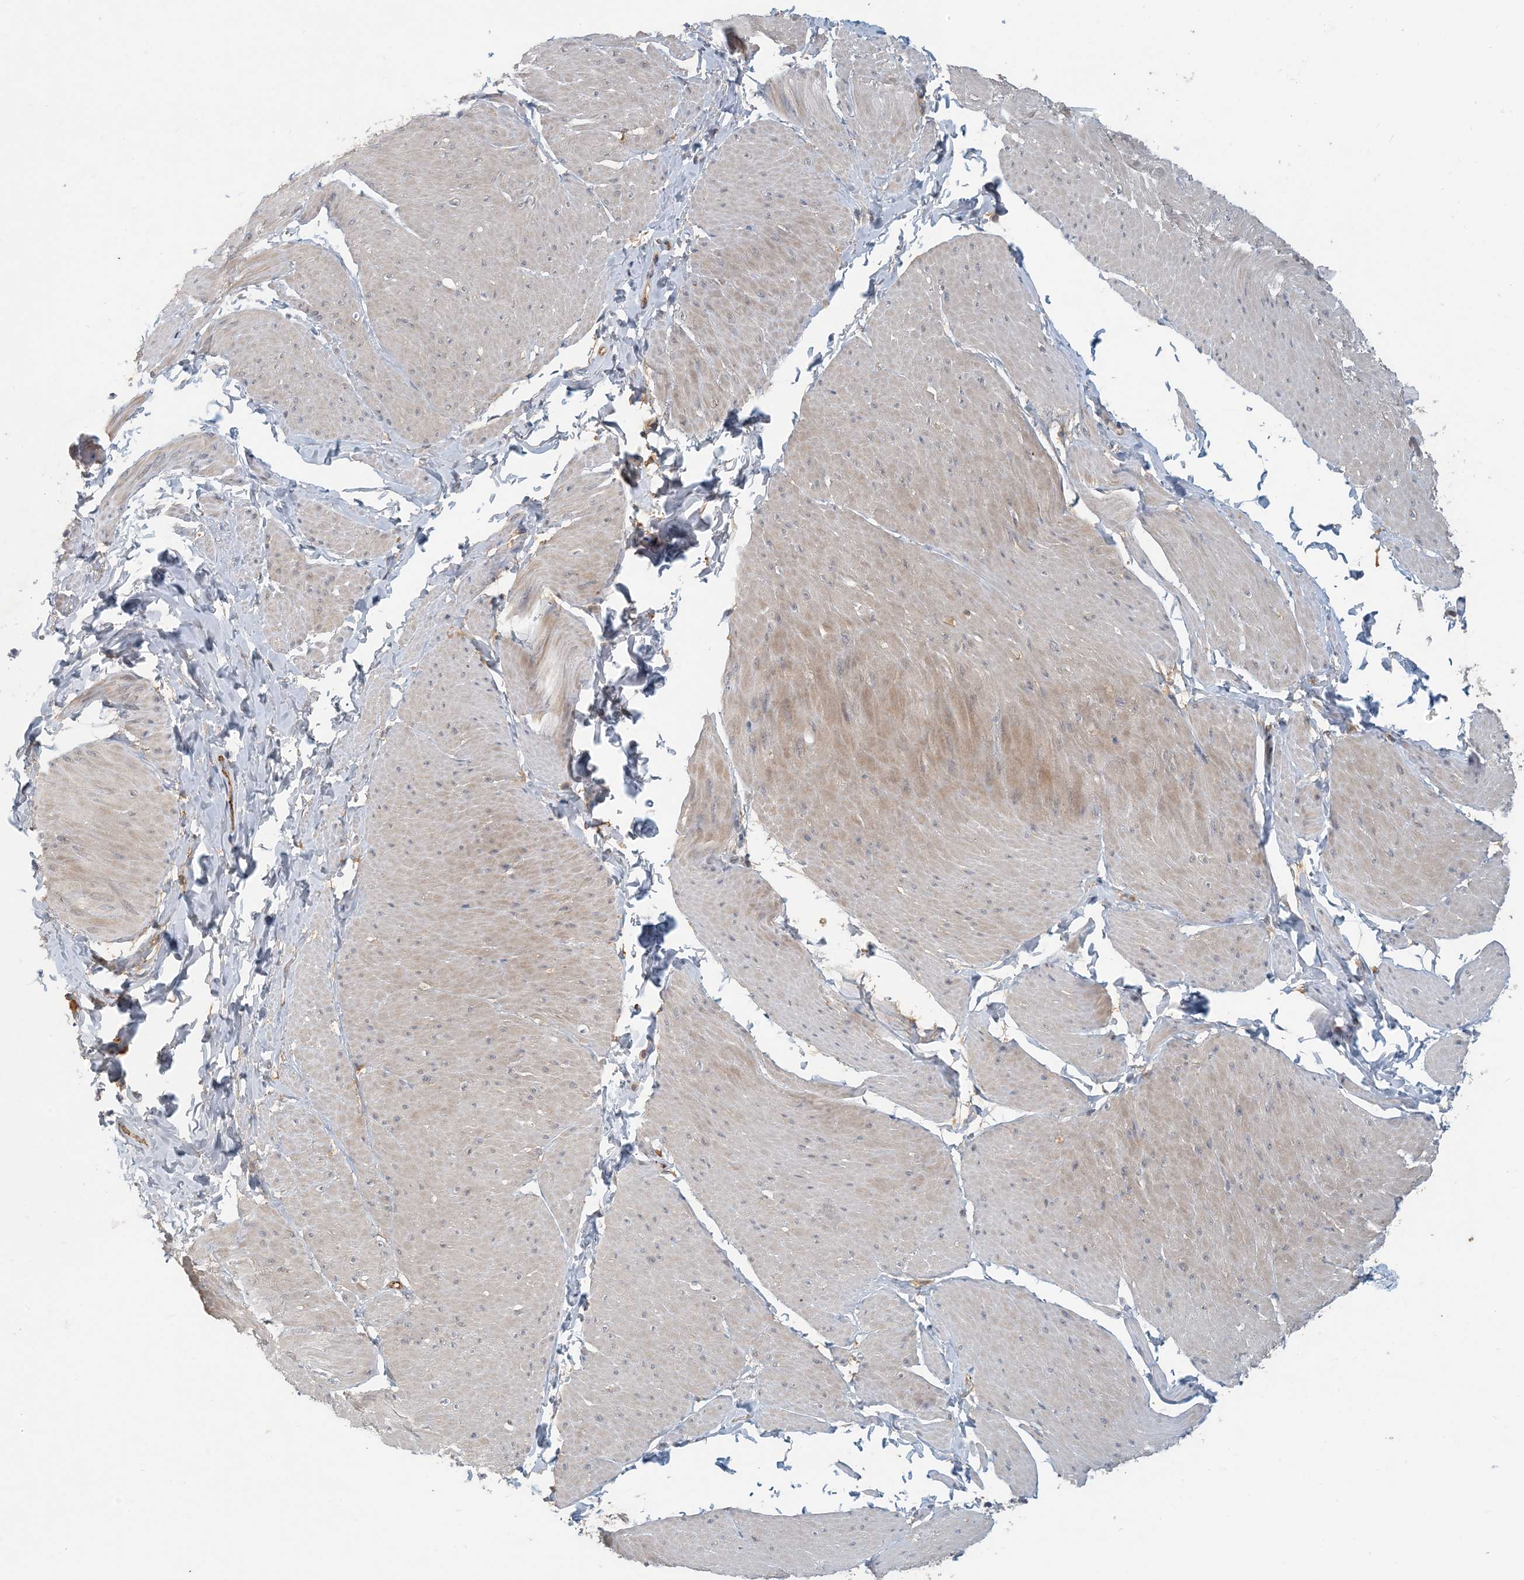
{"staining": {"intensity": "moderate", "quantity": ">75%", "location": "cytoplasmic/membranous"}, "tissue": "smooth muscle", "cell_type": "Smooth muscle cells", "image_type": "normal", "snomed": [{"axis": "morphology", "description": "Urothelial carcinoma, High grade"}, {"axis": "topography", "description": "Urinary bladder"}], "caption": "Immunohistochemical staining of normal smooth muscle shows medium levels of moderate cytoplasmic/membranous staining in about >75% of smooth muscle cells.", "gene": "ZBTB3", "patient": {"sex": "male", "age": 46}}